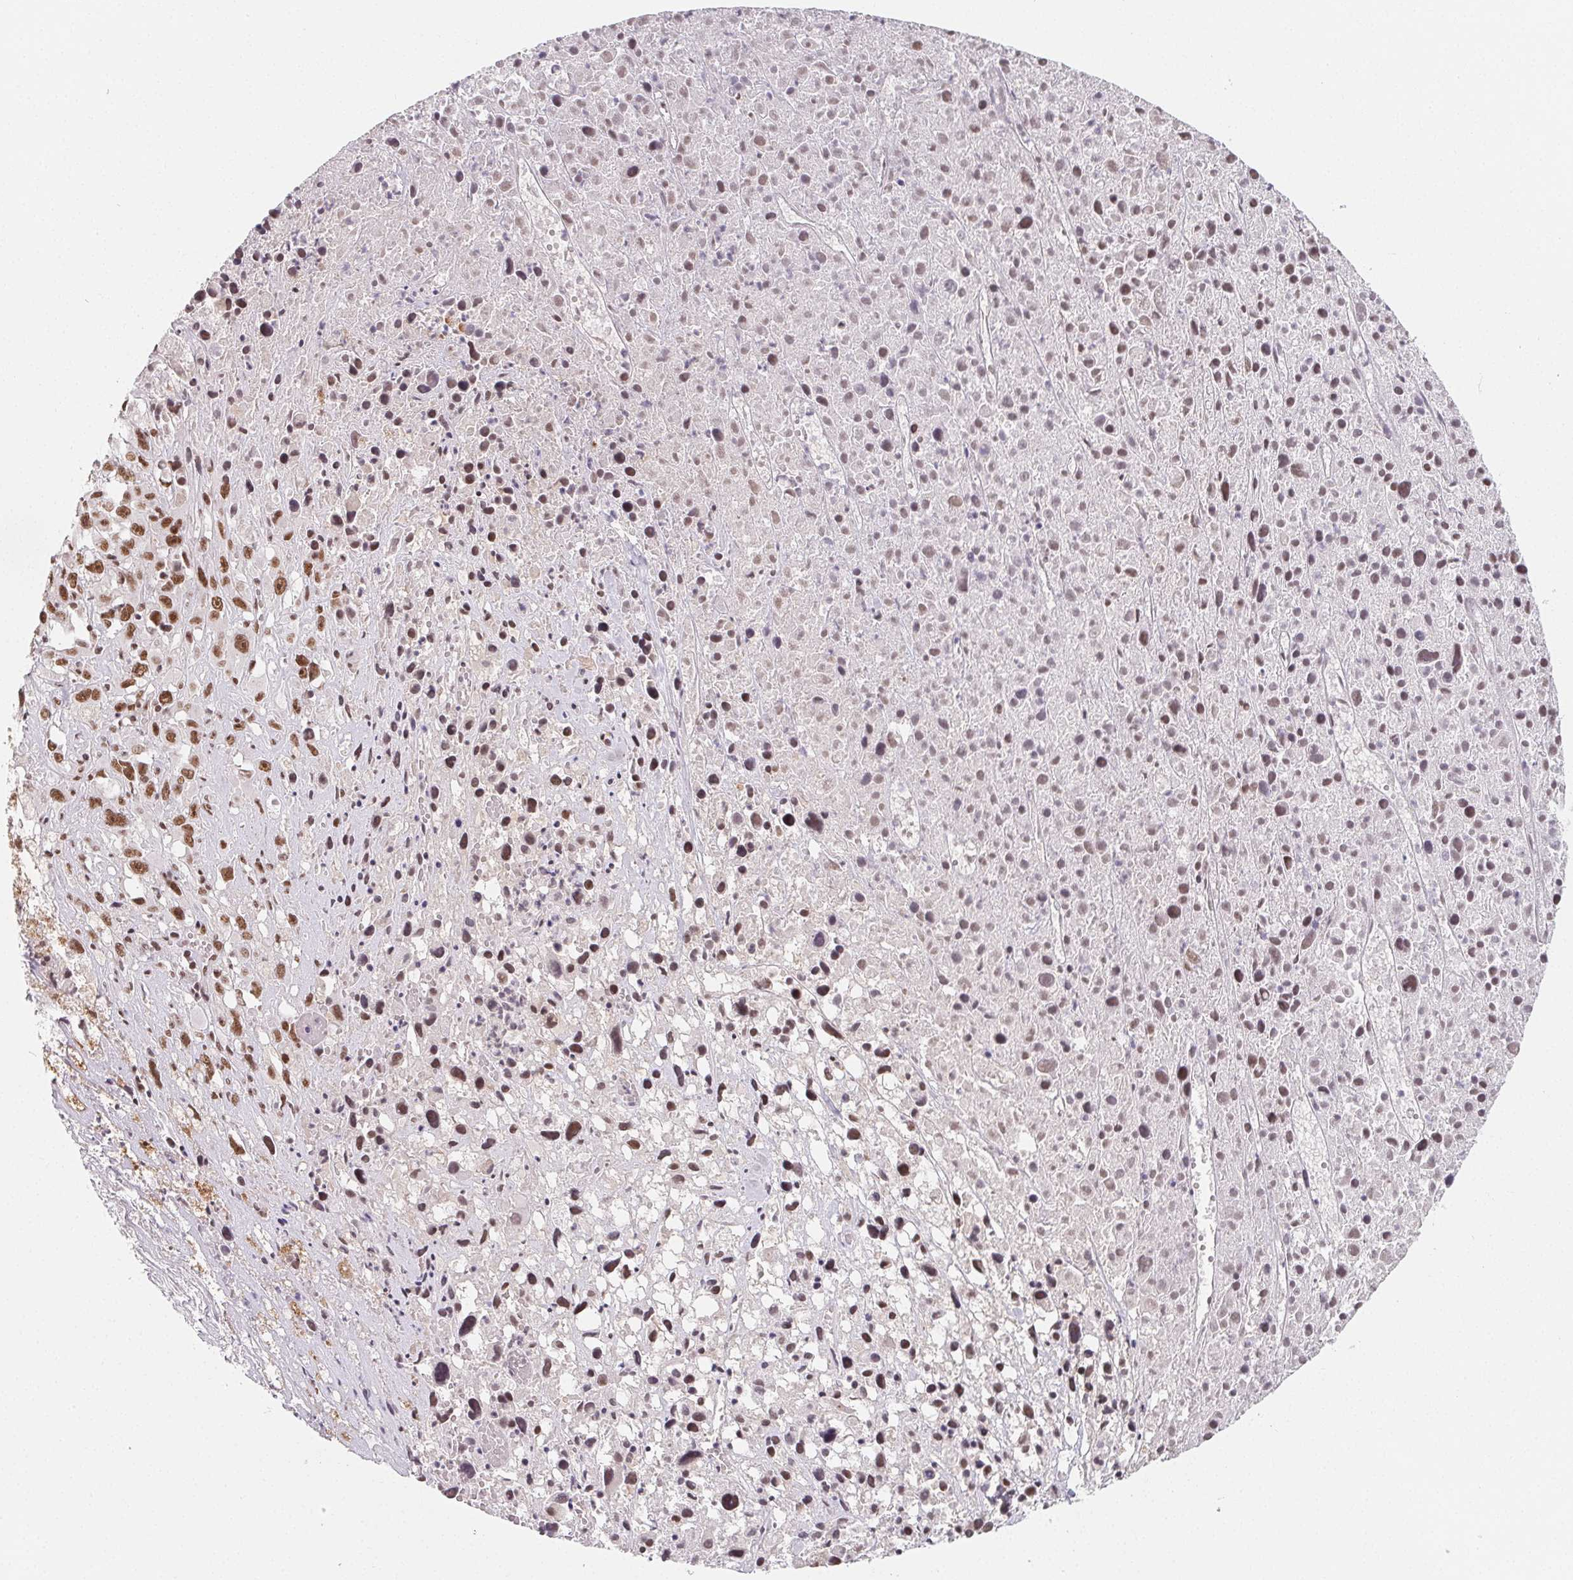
{"staining": {"intensity": "moderate", "quantity": ">75%", "location": "nuclear"}, "tissue": "melanoma", "cell_type": "Tumor cells", "image_type": "cancer", "snomed": [{"axis": "morphology", "description": "Malignant melanoma, Metastatic site"}, {"axis": "topography", "description": "Soft tissue"}], "caption": "A photomicrograph of malignant melanoma (metastatic site) stained for a protein displays moderate nuclear brown staining in tumor cells.", "gene": "TCERG1", "patient": {"sex": "male", "age": 50}}